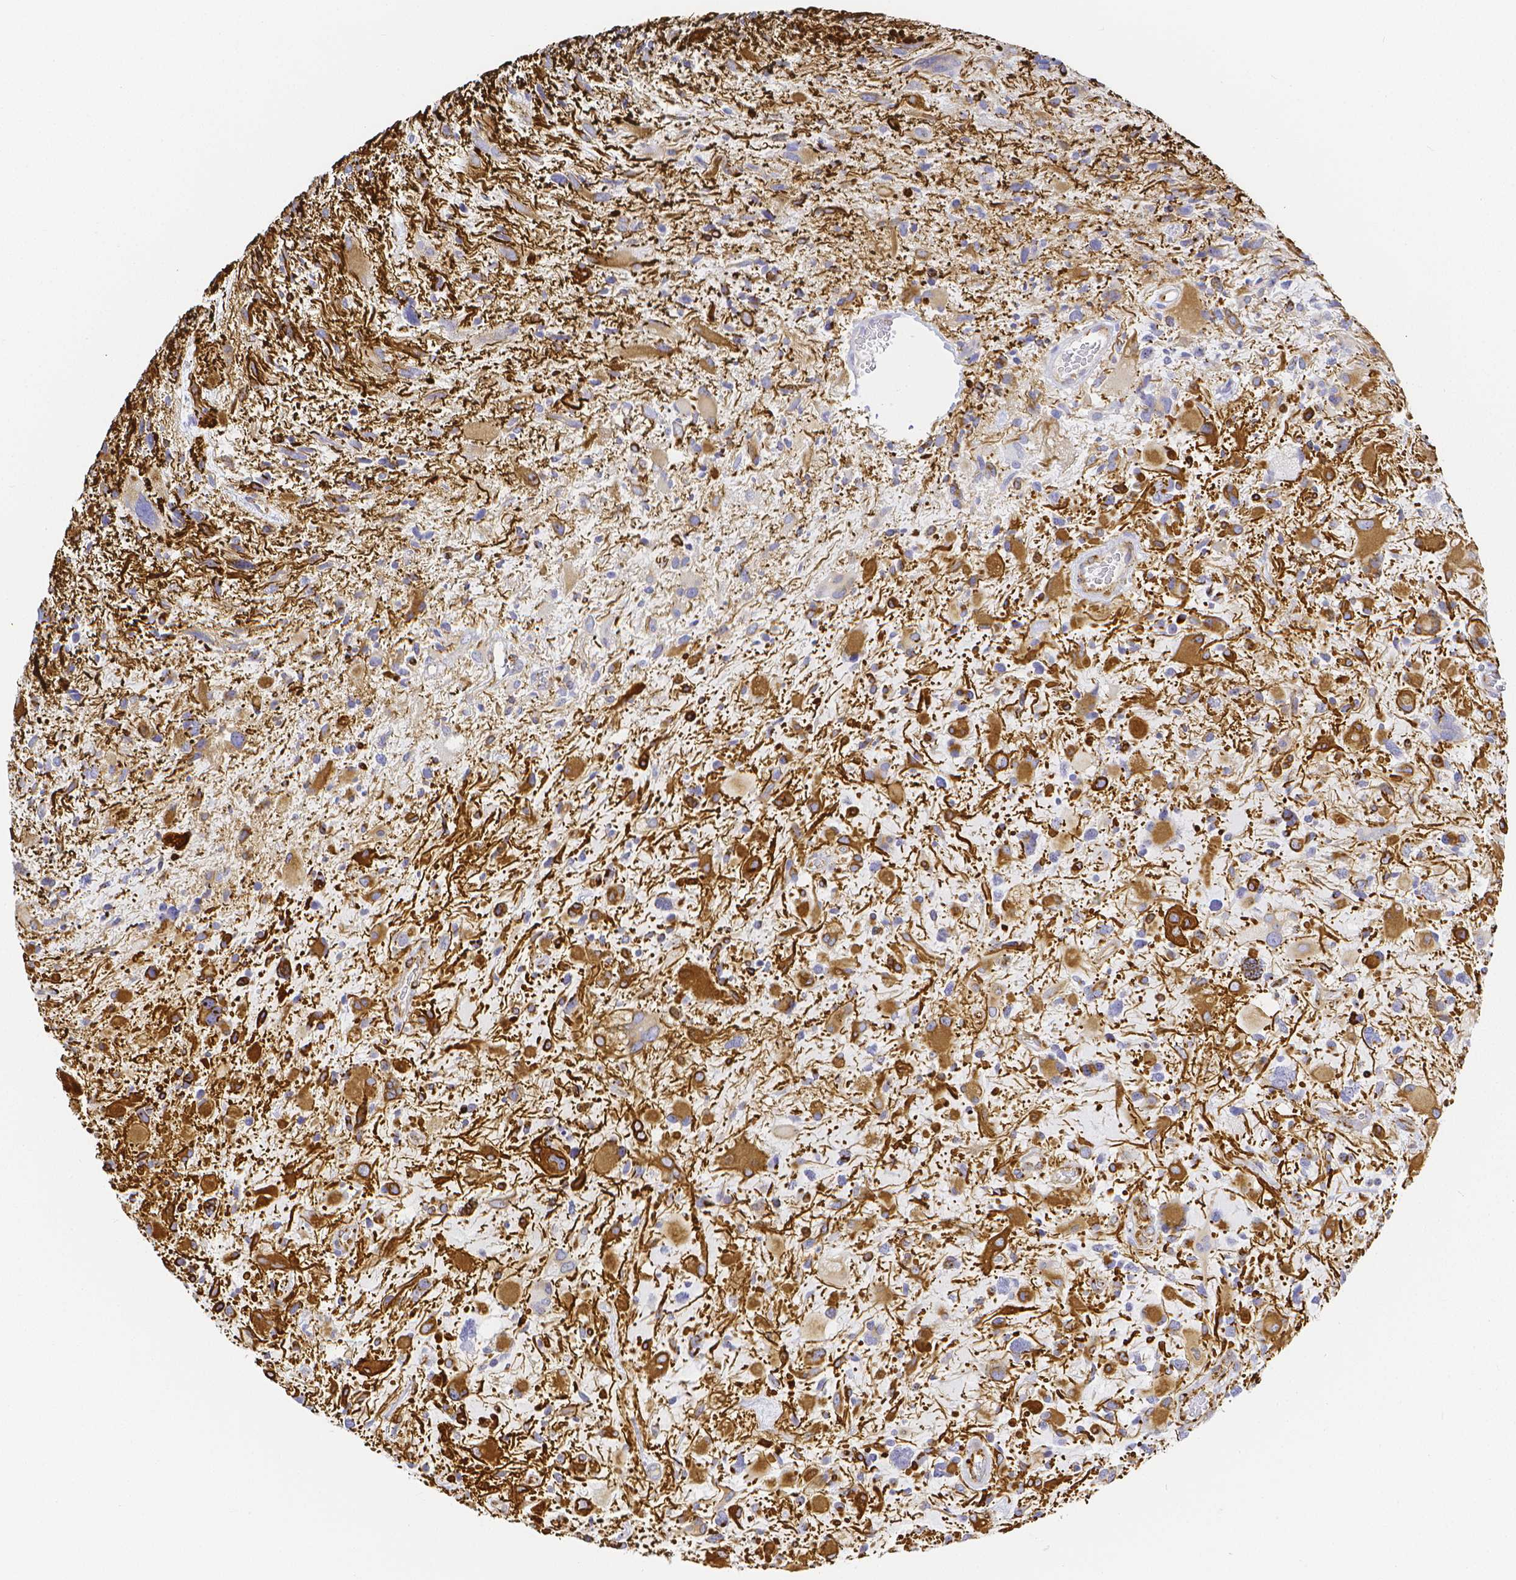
{"staining": {"intensity": "strong", "quantity": "<25%", "location": "cytoplasmic/membranous"}, "tissue": "glioma", "cell_type": "Tumor cells", "image_type": "cancer", "snomed": [{"axis": "morphology", "description": "Glioma, malignant, High grade"}, {"axis": "topography", "description": "Brain"}], "caption": "Tumor cells demonstrate strong cytoplasmic/membranous staining in about <25% of cells in malignant glioma (high-grade).", "gene": "SMURF1", "patient": {"sex": "female", "age": 11}}